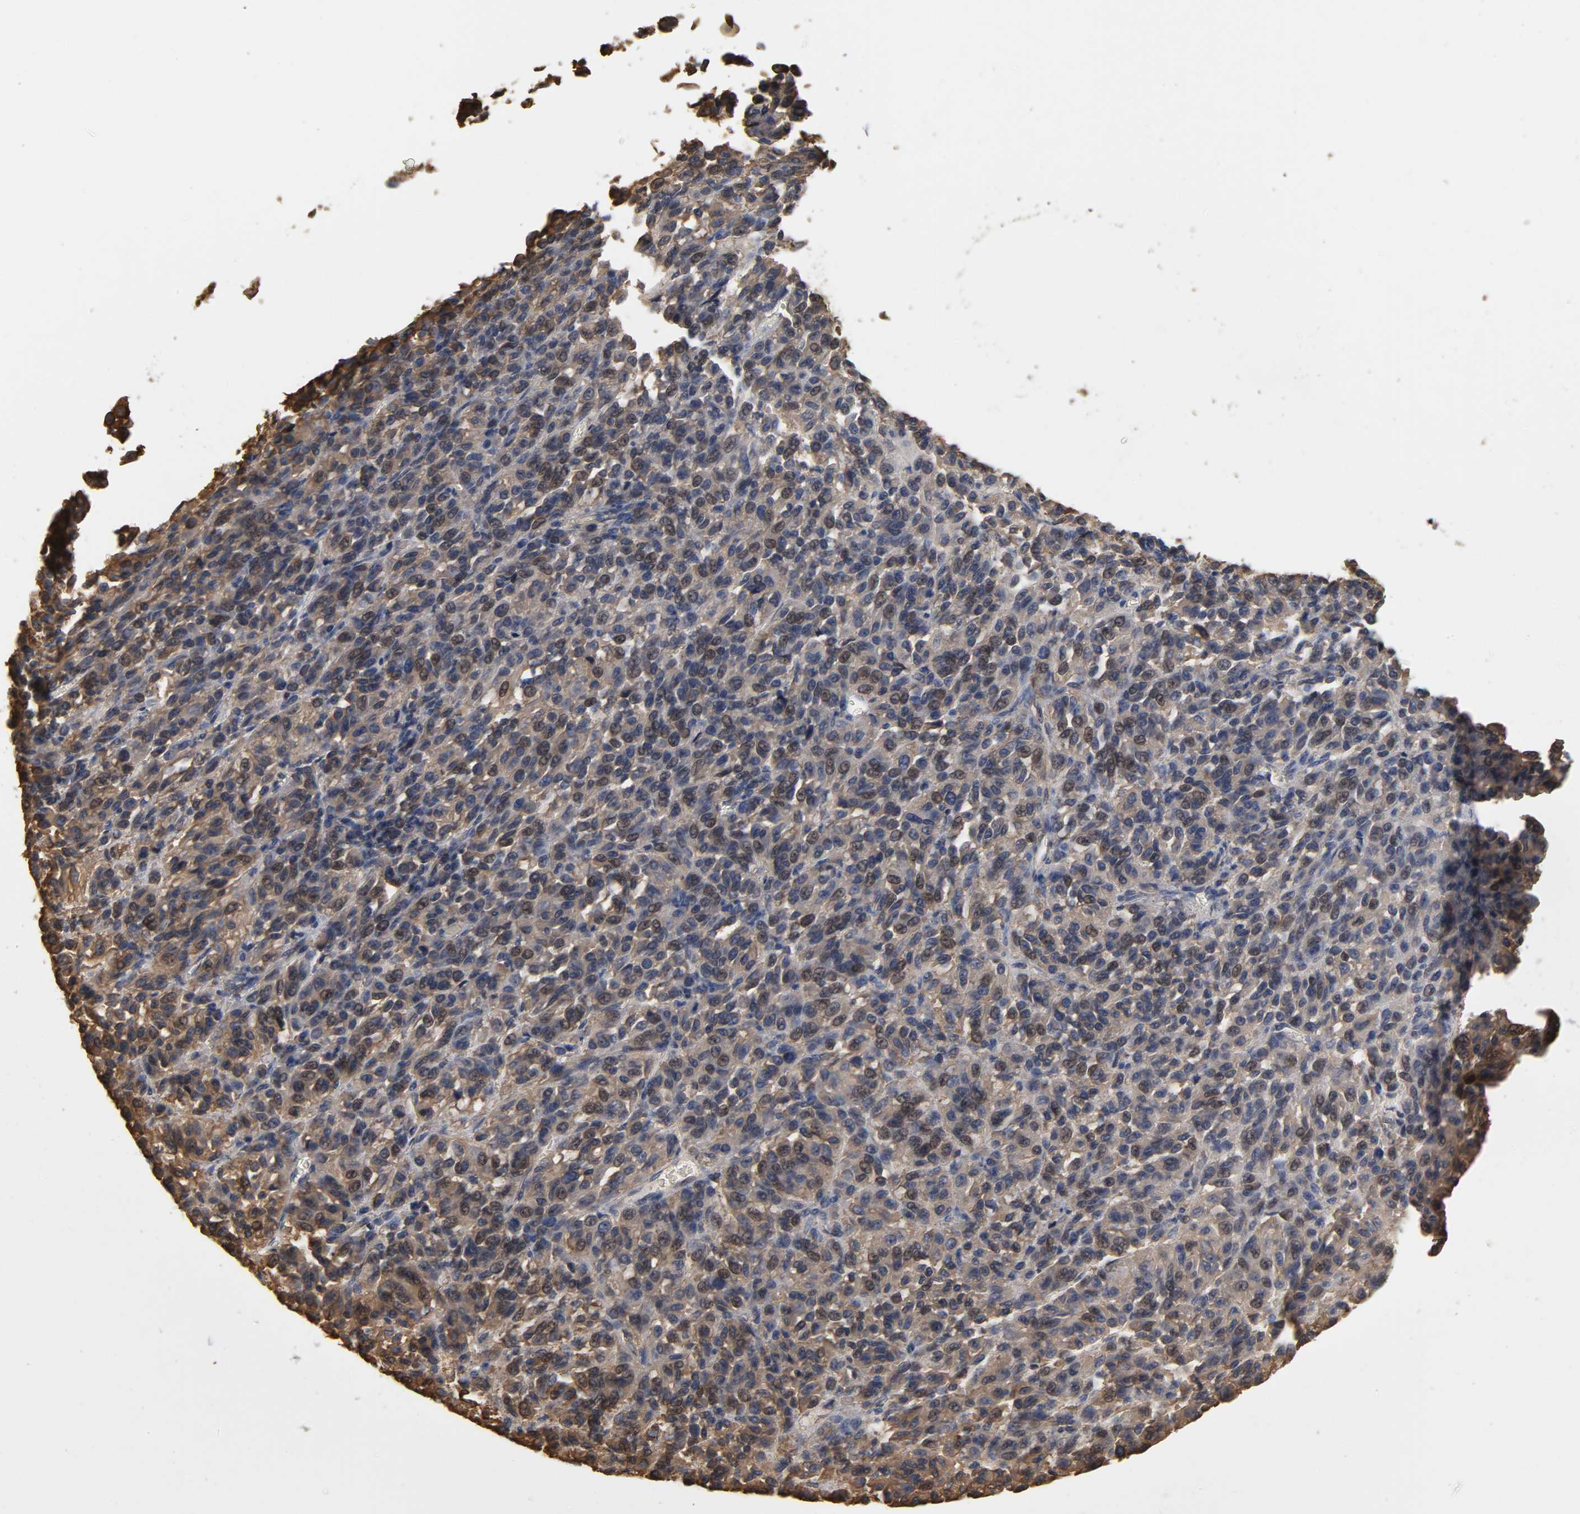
{"staining": {"intensity": "weak", "quantity": ">75%", "location": "cytoplasmic/membranous,nuclear"}, "tissue": "melanoma", "cell_type": "Tumor cells", "image_type": "cancer", "snomed": [{"axis": "morphology", "description": "Malignant melanoma, Metastatic site"}, {"axis": "topography", "description": "Lung"}], "caption": "Immunohistochemistry of human malignant melanoma (metastatic site) shows low levels of weak cytoplasmic/membranous and nuclear staining in approximately >75% of tumor cells. Immunohistochemistry (ihc) stains the protein in brown and the nuclei are stained blue.", "gene": "ANXA2", "patient": {"sex": "male", "age": 64}}